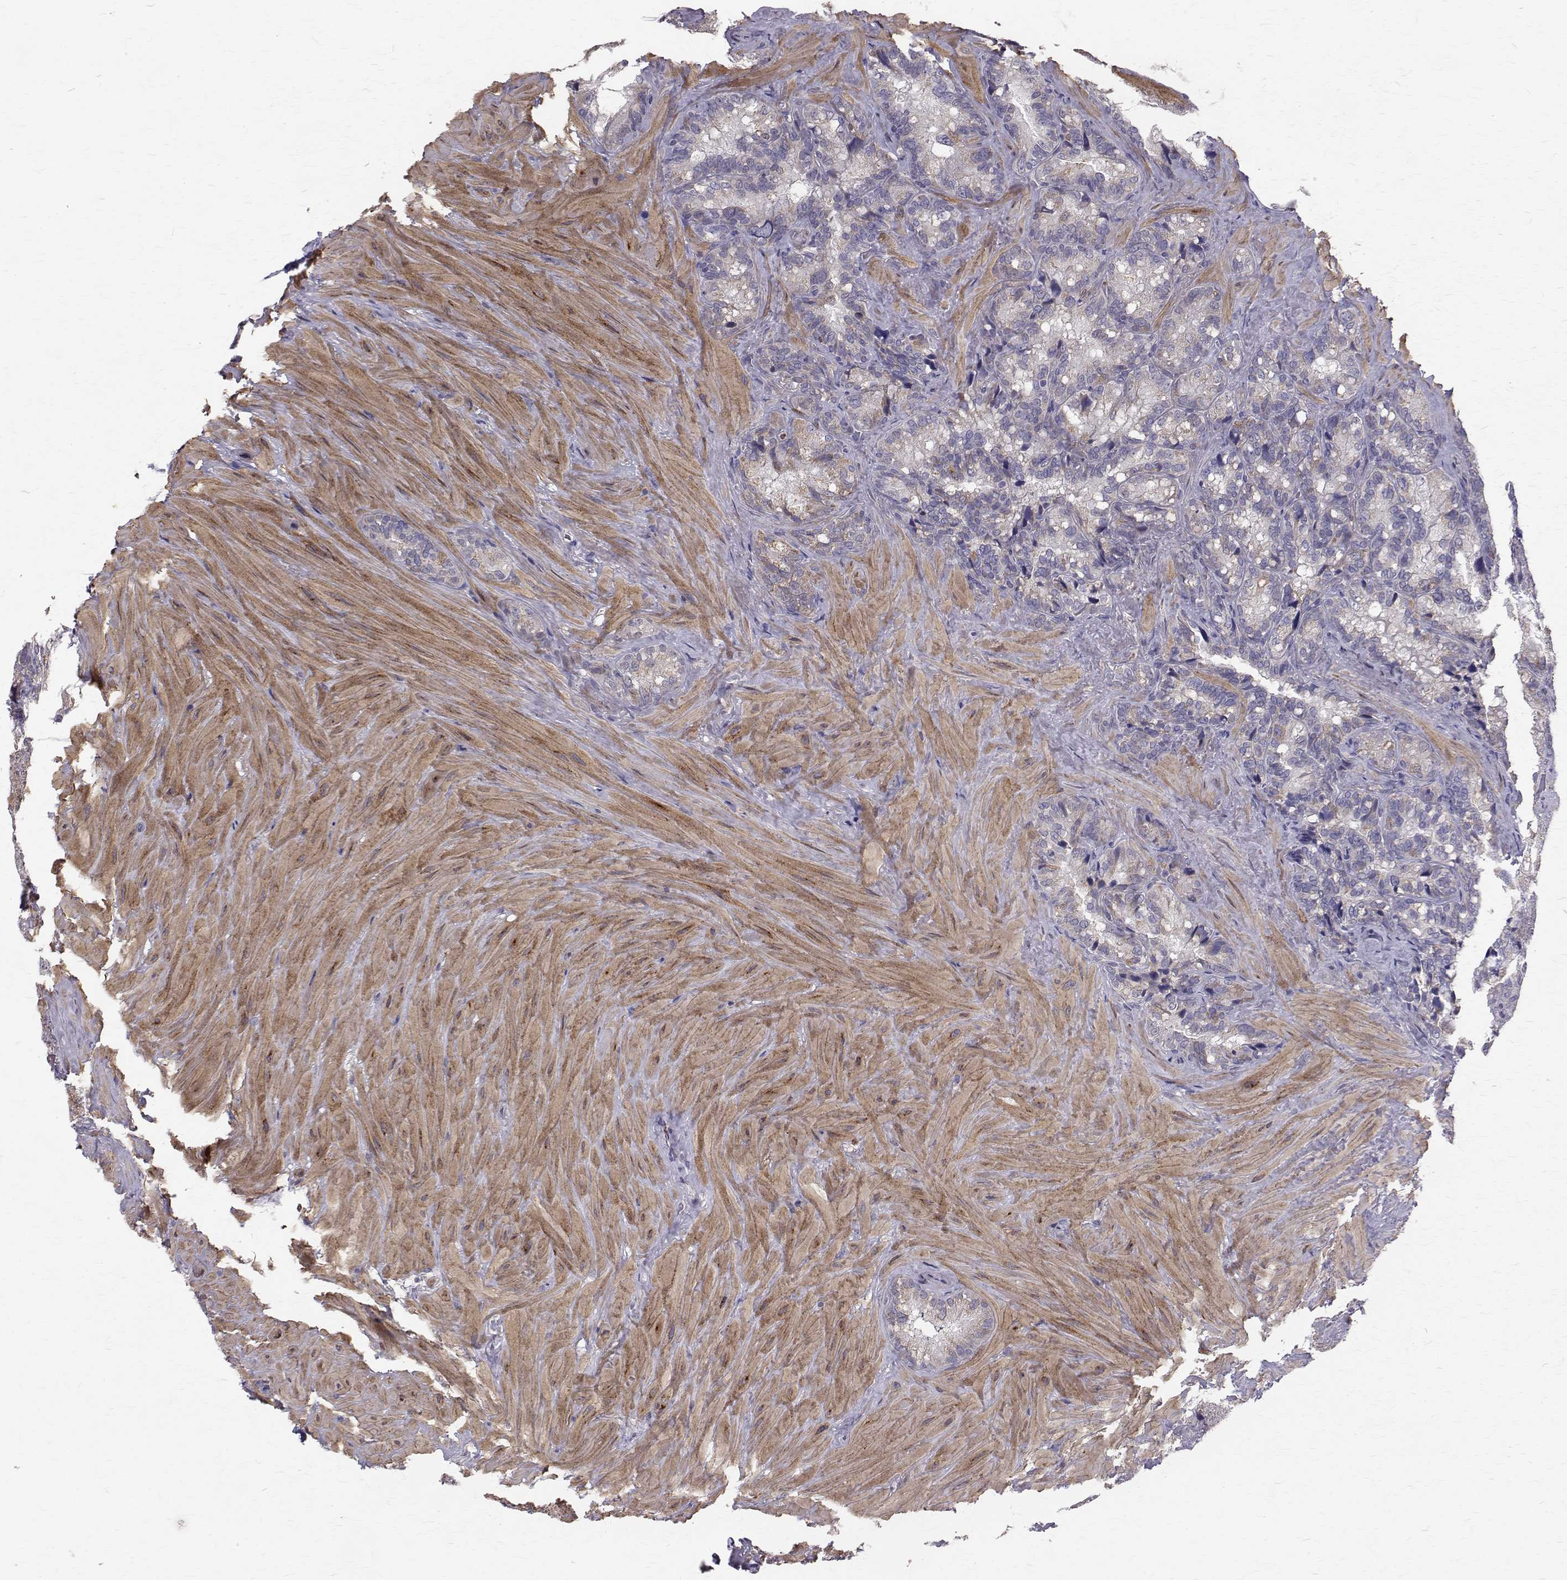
{"staining": {"intensity": "negative", "quantity": "none", "location": "none"}, "tissue": "seminal vesicle", "cell_type": "Glandular cells", "image_type": "normal", "snomed": [{"axis": "morphology", "description": "Normal tissue, NOS"}, {"axis": "topography", "description": "Seminal veicle"}], "caption": "IHC photomicrograph of normal seminal vesicle: seminal vesicle stained with DAB (3,3'-diaminobenzidine) reveals no significant protein expression in glandular cells.", "gene": "CCDC89", "patient": {"sex": "male", "age": 60}}